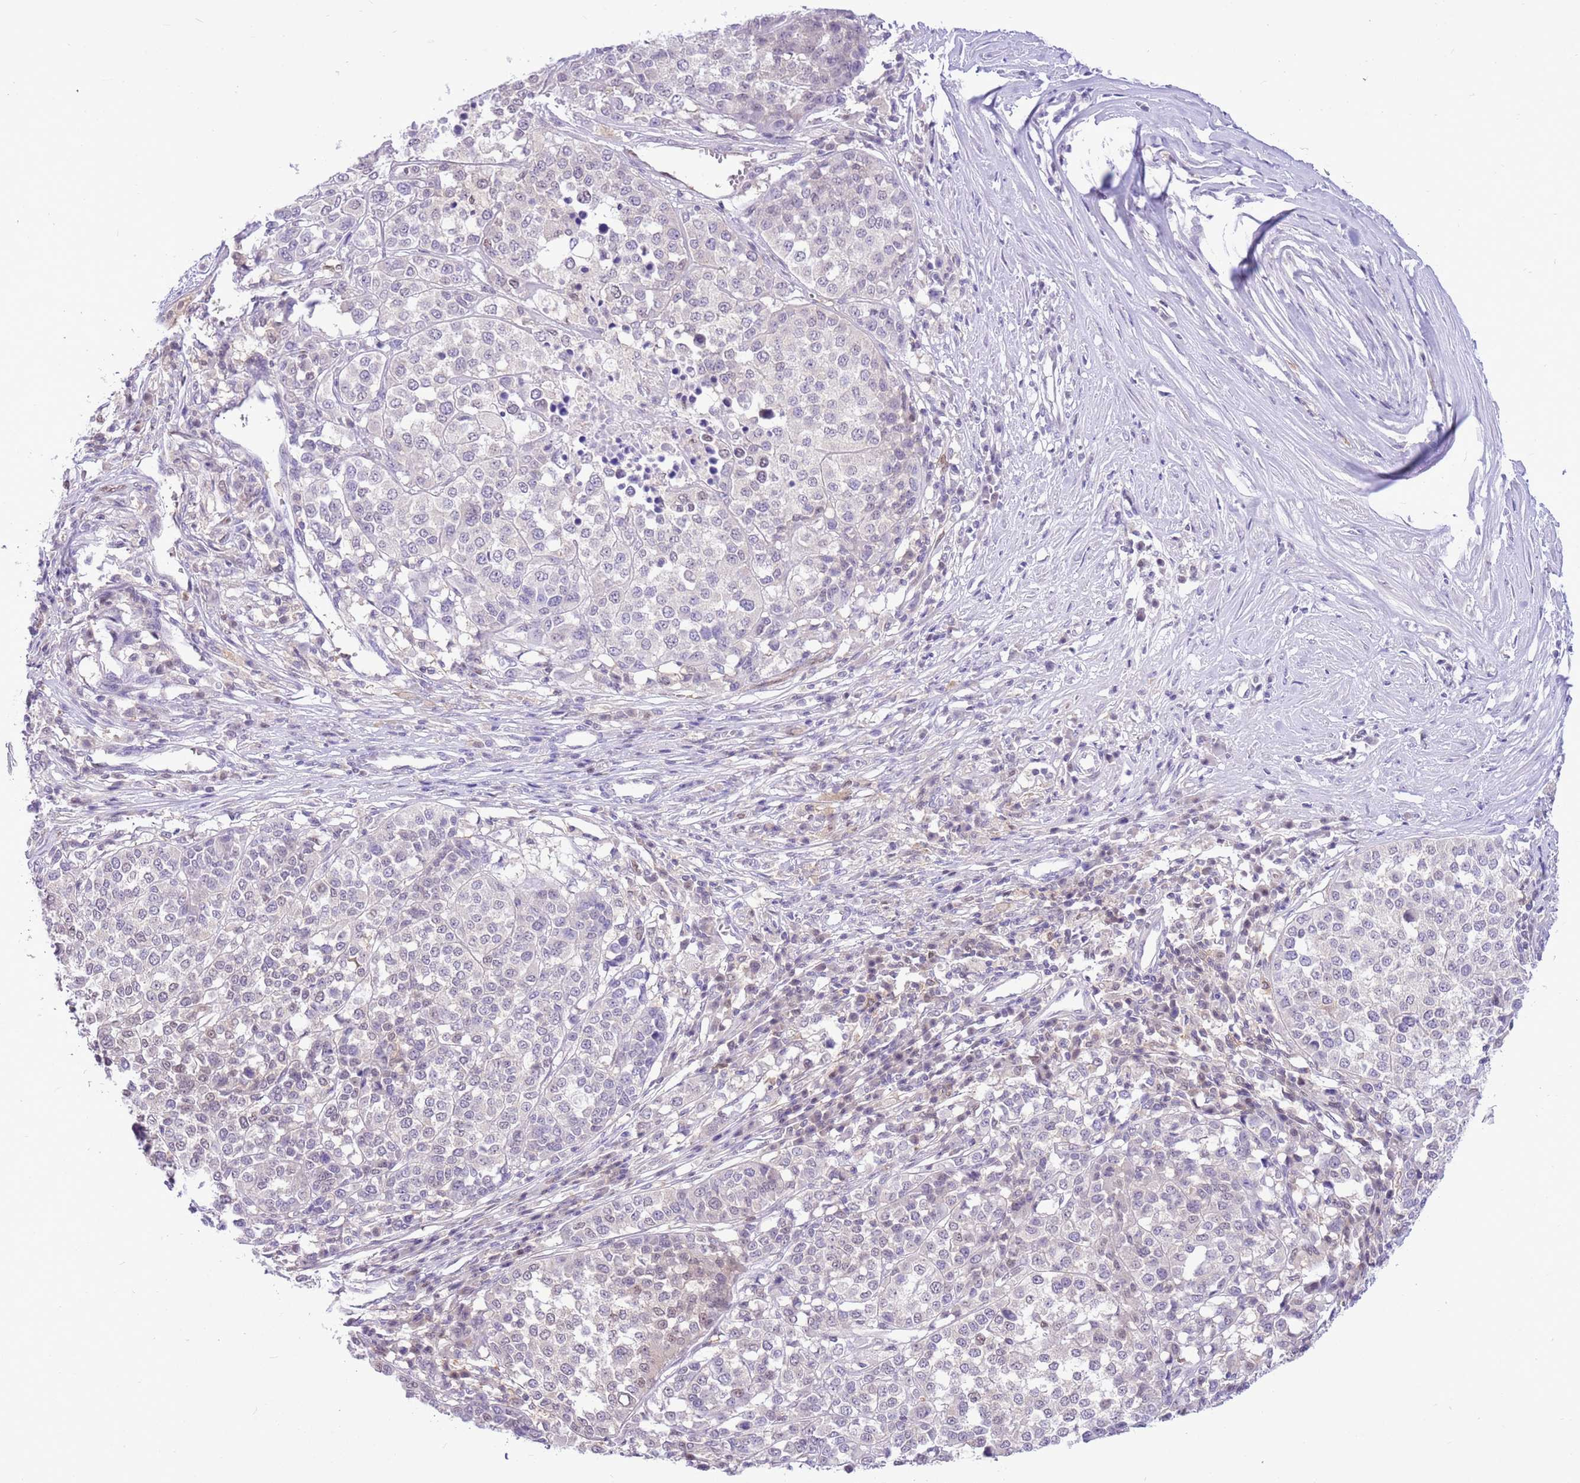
{"staining": {"intensity": "negative", "quantity": "none", "location": "none"}, "tissue": "melanoma", "cell_type": "Tumor cells", "image_type": "cancer", "snomed": [{"axis": "morphology", "description": "Malignant melanoma, Metastatic site"}, {"axis": "topography", "description": "Lymph node"}], "caption": "Immunohistochemical staining of malignant melanoma (metastatic site) shows no significant expression in tumor cells. The staining was performed using DAB (3,3'-diaminobenzidine) to visualize the protein expression in brown, while the nuclei were stained in blue with hematoxylin (Magnification: 20x).", "gene": "DDI2", "patient": {"sex": "male", "age": 44}}